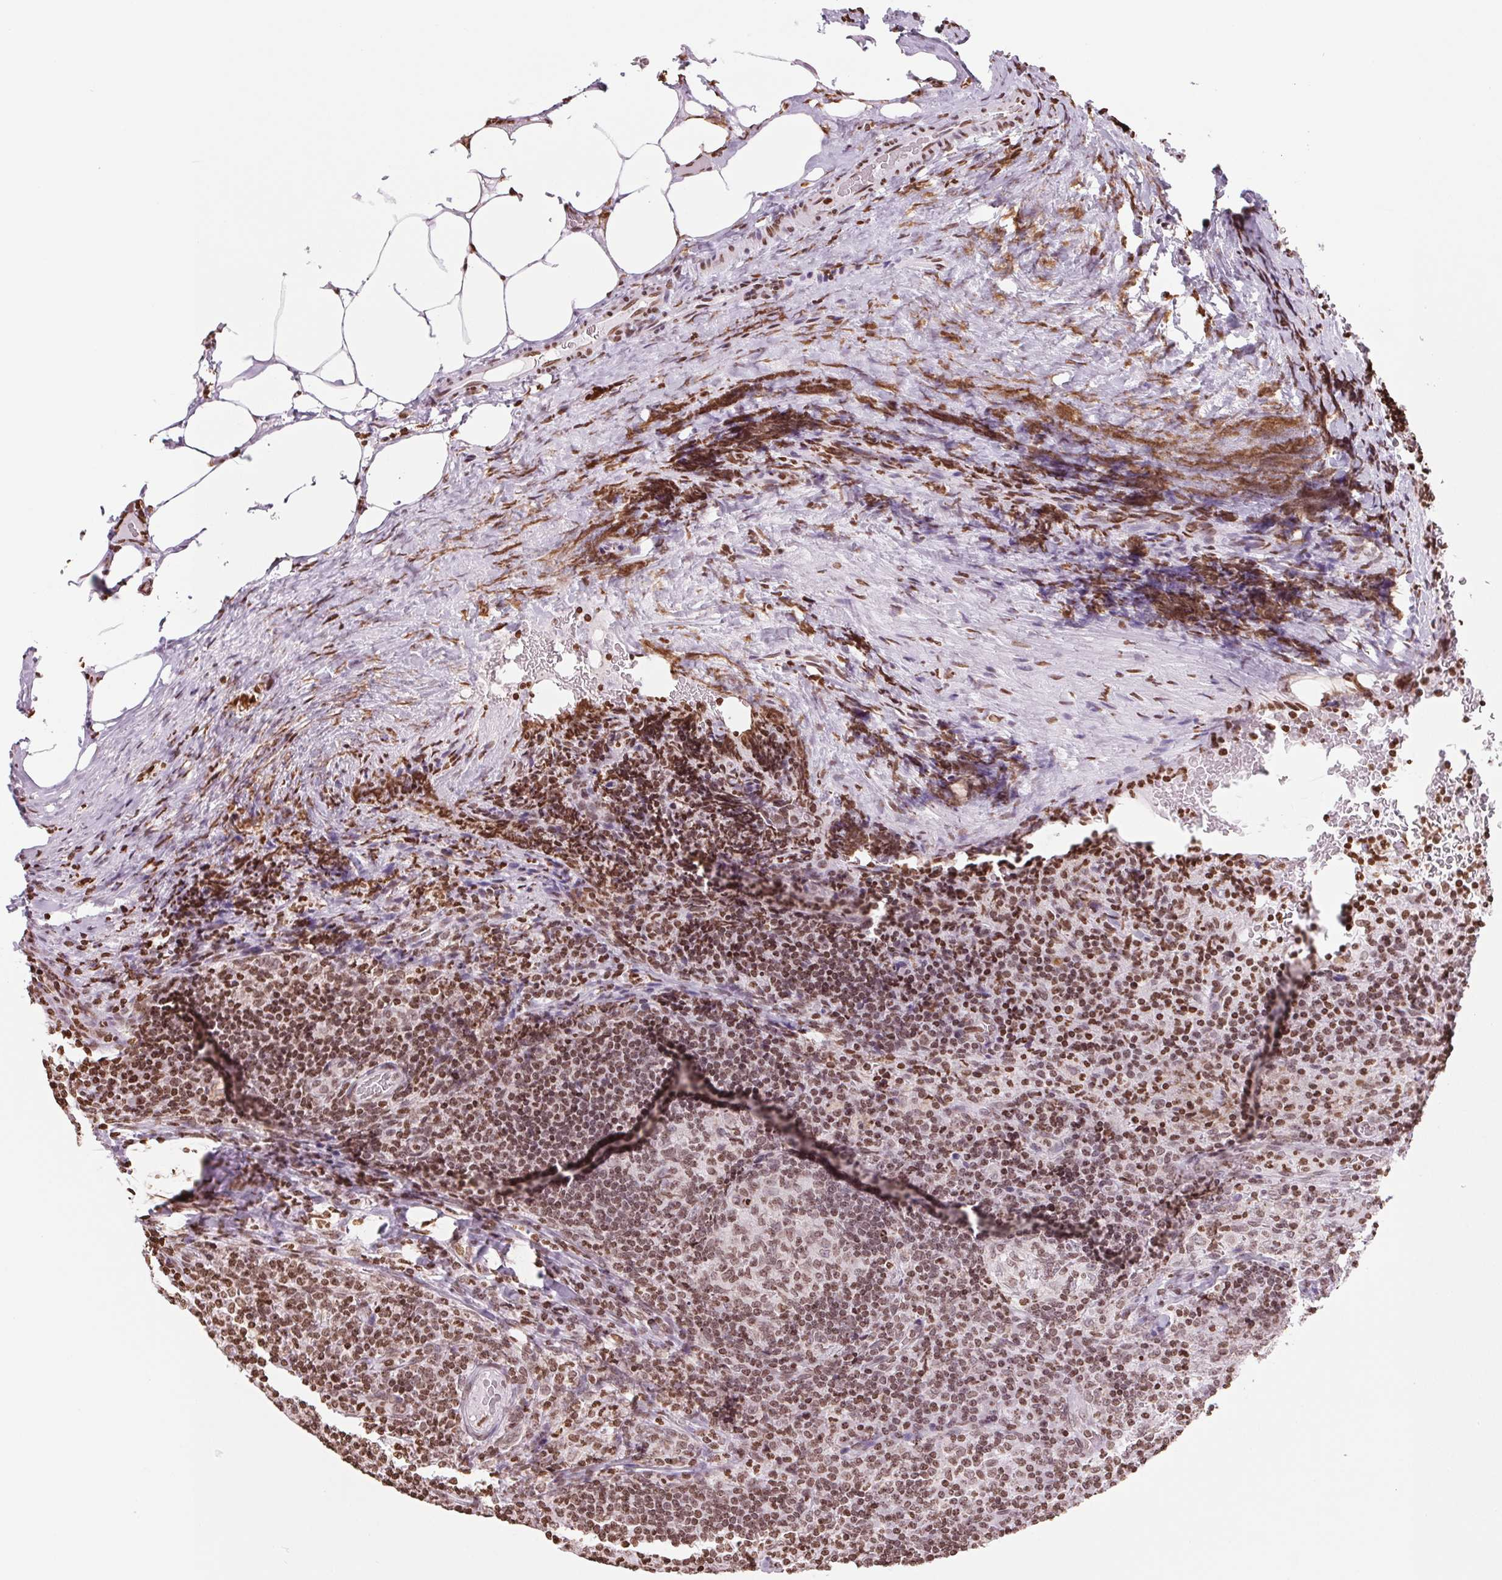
{"staining": {"intensity": "moderate", "quantity": ">75%", "location": "nuclear"}, "tissue": "lymph node", "cell_type": "Germinal center cells", "image_type": "normal", "snomed": [{"axis": "morphology", "description": "Normal tissue, NOS"}, {"axis": "topography", "description": "Lymph node"}], "caption": "Lymph node stained with a brown dye reveals moderate nuclear positive positivity in approximately >75% of germinal center cells.", "gene": "SMIM12", "patient": {"sex": "male", "age": 67}}